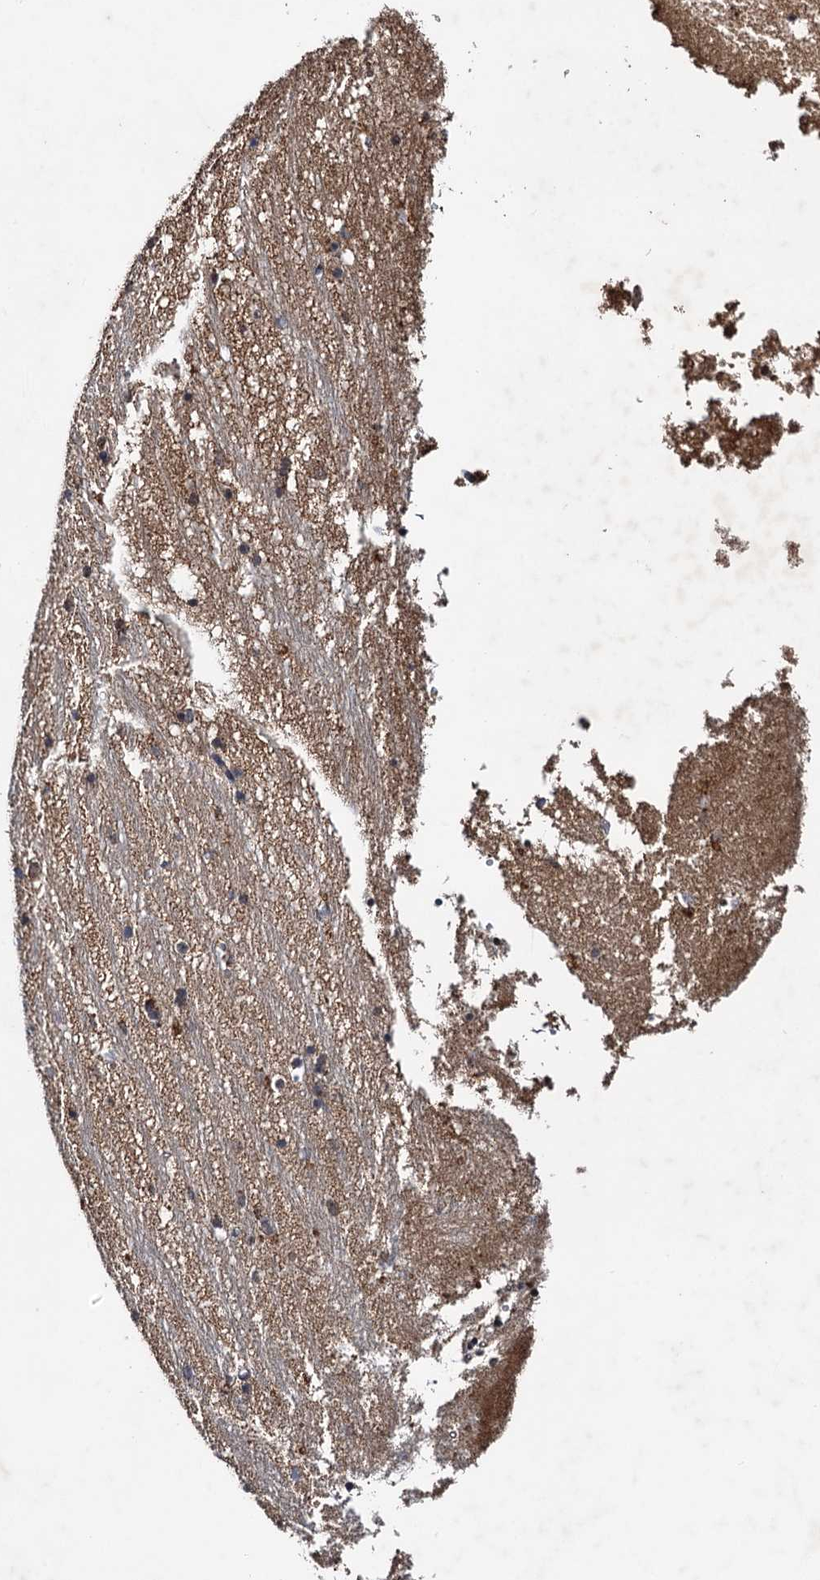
{"staining": {"intensity": "moderate", "quantity": "<25%", "location": "cytoplasmic/membranous"}, "tissue": "hippocampus", "cell_type": "Glial cells", "image_type": "normal", "snomed": [{"axis": "morphology", "description": "Normal tissue, NOS"}, {"axis": "topography", "description": "Hippocampus"}], "caption": "An IHC histopathology image of normal tissue is shown. Protein staining in brown highlights moderate cytoplasmic/membranous positivity in hippocampus within glial cells.", "gene": "REP15", "patient": {"sex": "male", "age": 45}}